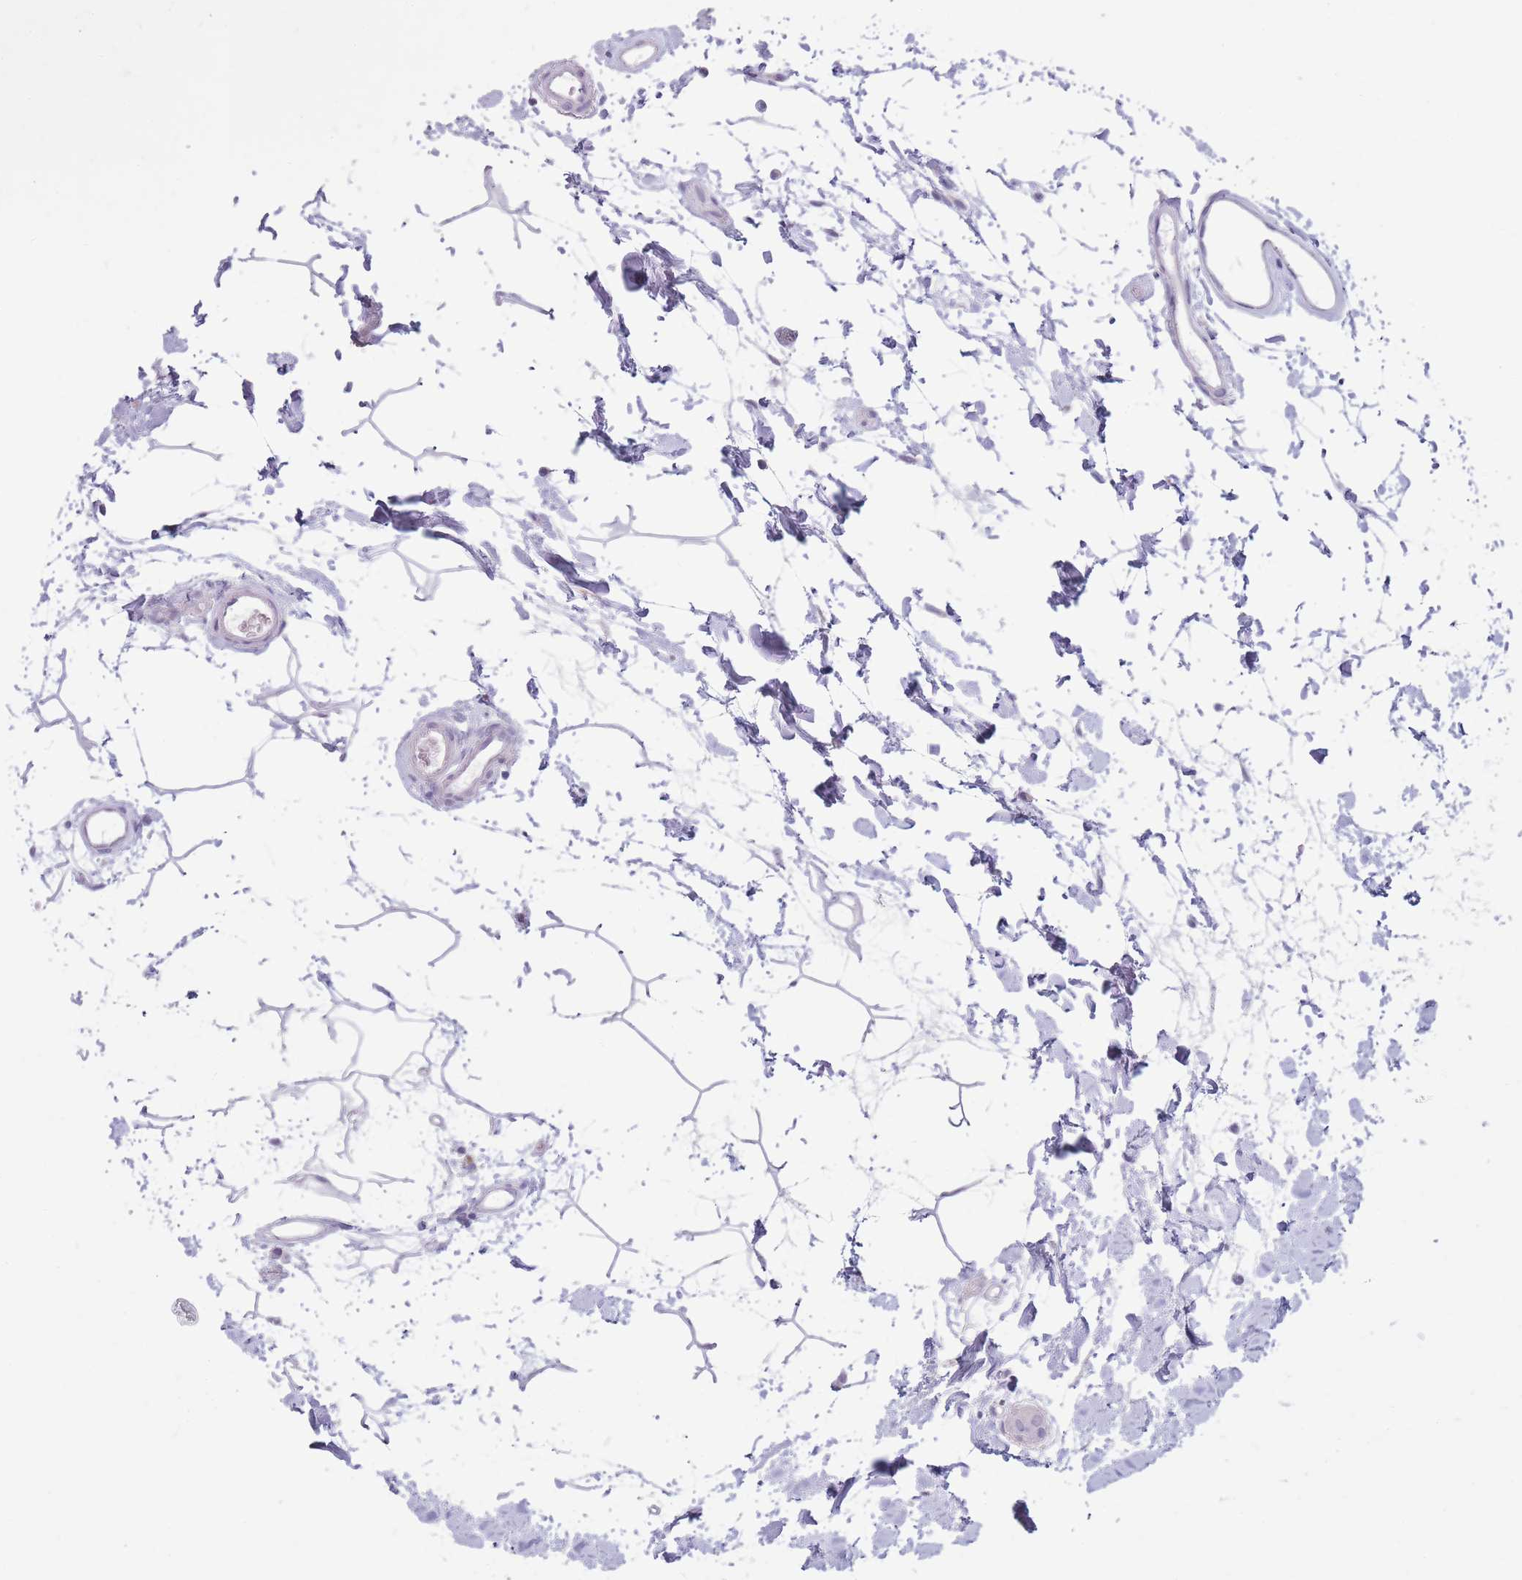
{"staining": {"intensity": "negative", "quantity": "none", "location": "none"}, "tissue": "colon", "cell_type": "Endothelial cells", "image_type": "normal", "snomed": [{"axis": "morphology", "description": "Normal tissue, NOS"}, {"axis": "topography", "description": "Colon"}], "caption": "Colon was stained to show a protein in brown. There is no significant positivity in endothelial cells.", "gene": "DCANP1", "patient": {"sex": "female", "age": 84}}